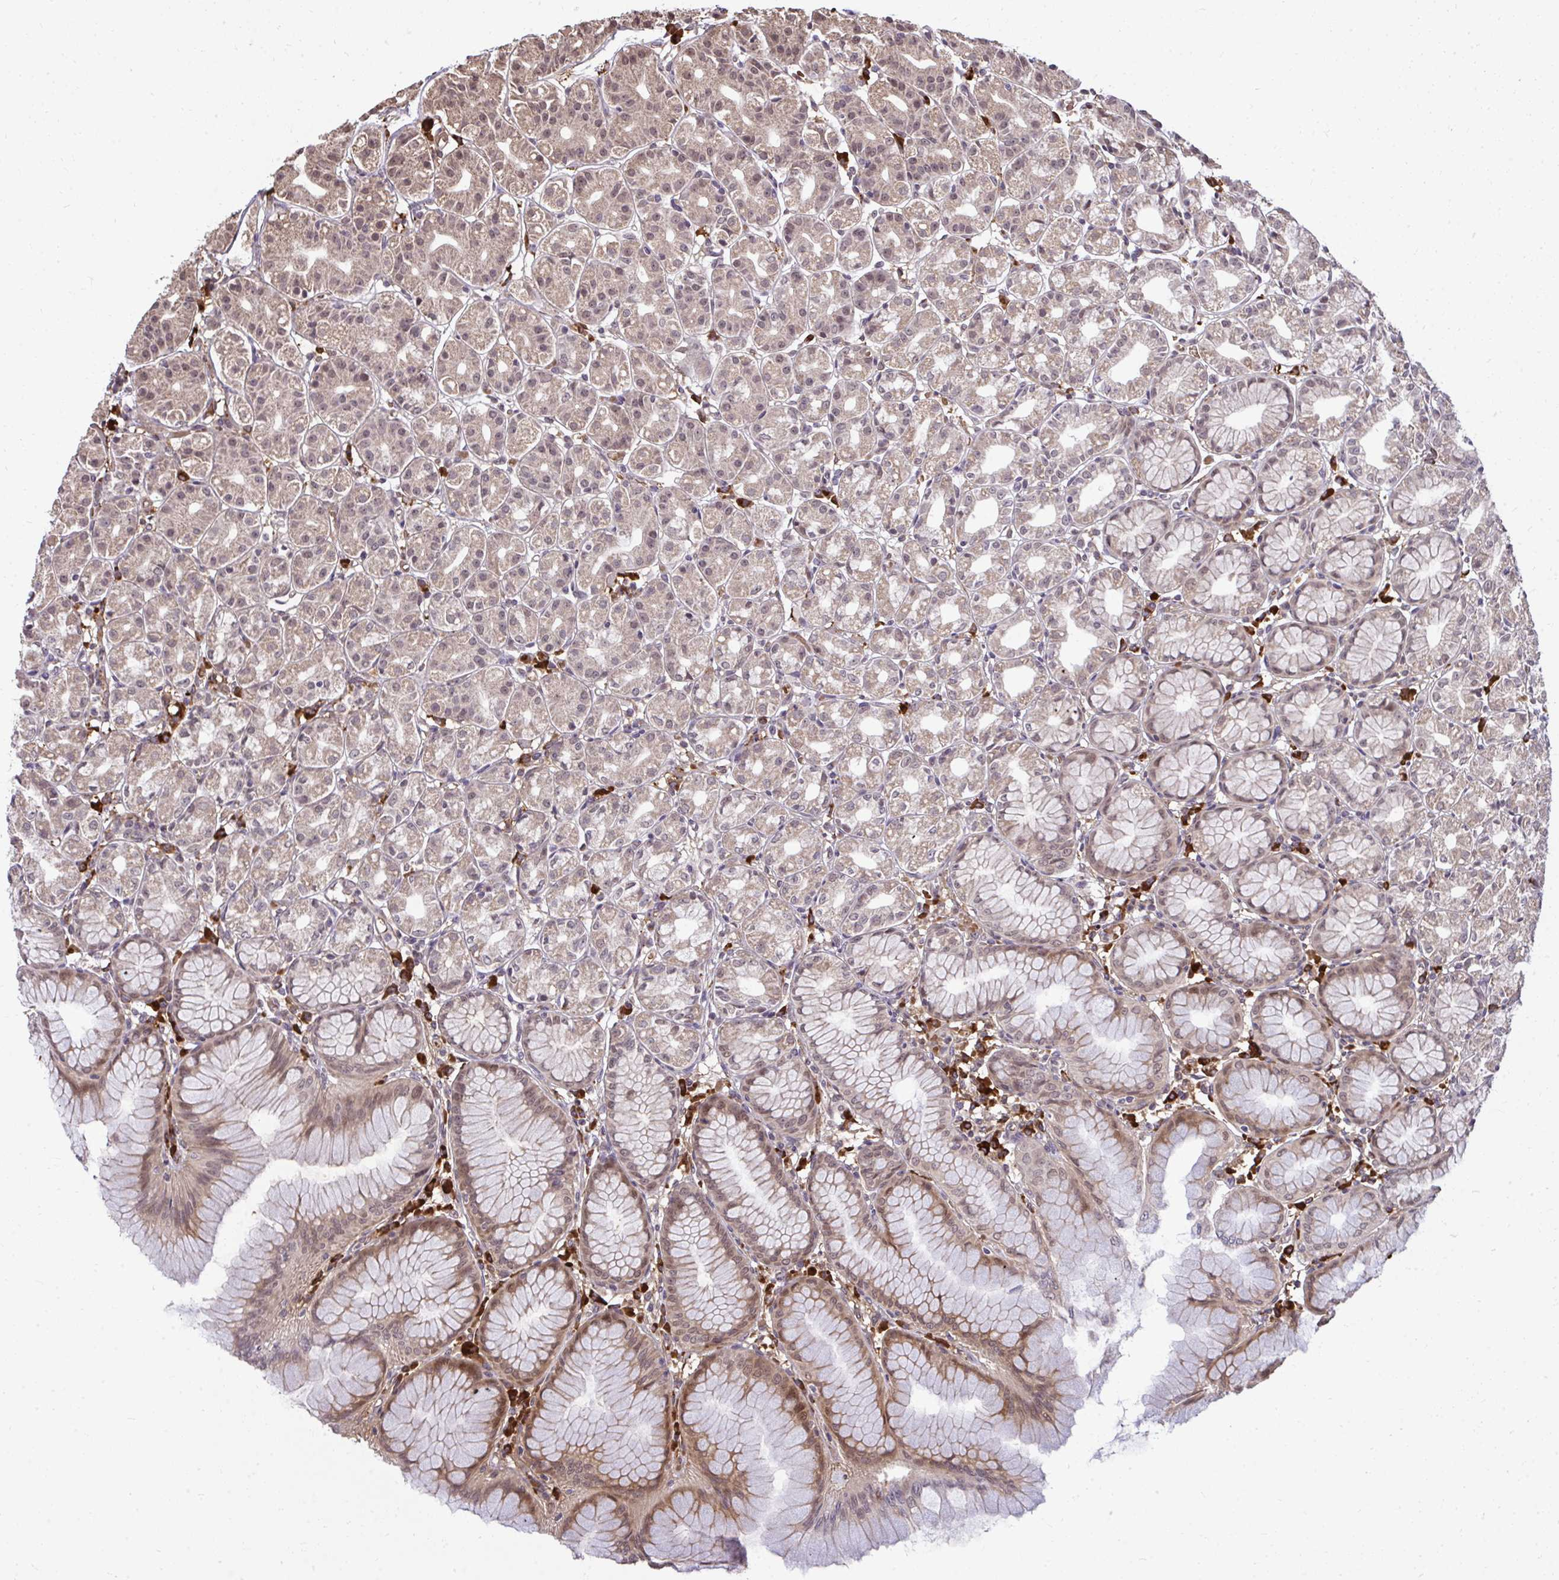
{"staining": {"intensity": "moderate", "quantity": "25%-75%", "location": "cytoplasmic/membranous,nuclear"}, "tissue": "stomach", "cell_type": "Glandular cells", "image_type": "normal", "snomed": [{"axis": "morphology", "description": "Normal tissue, NOS"}, {"axis": "topography", "description": "Stomach"}], "caption": "This image exhibits immunohistochemistry staining of benign stomach, with medium moderate cytoplasmic/membranous,nuclear staining in approximately 25%-75% of glandular cells.", "gene": "ZSCAN9", "patient": {"sex": "female", "age": 57}}